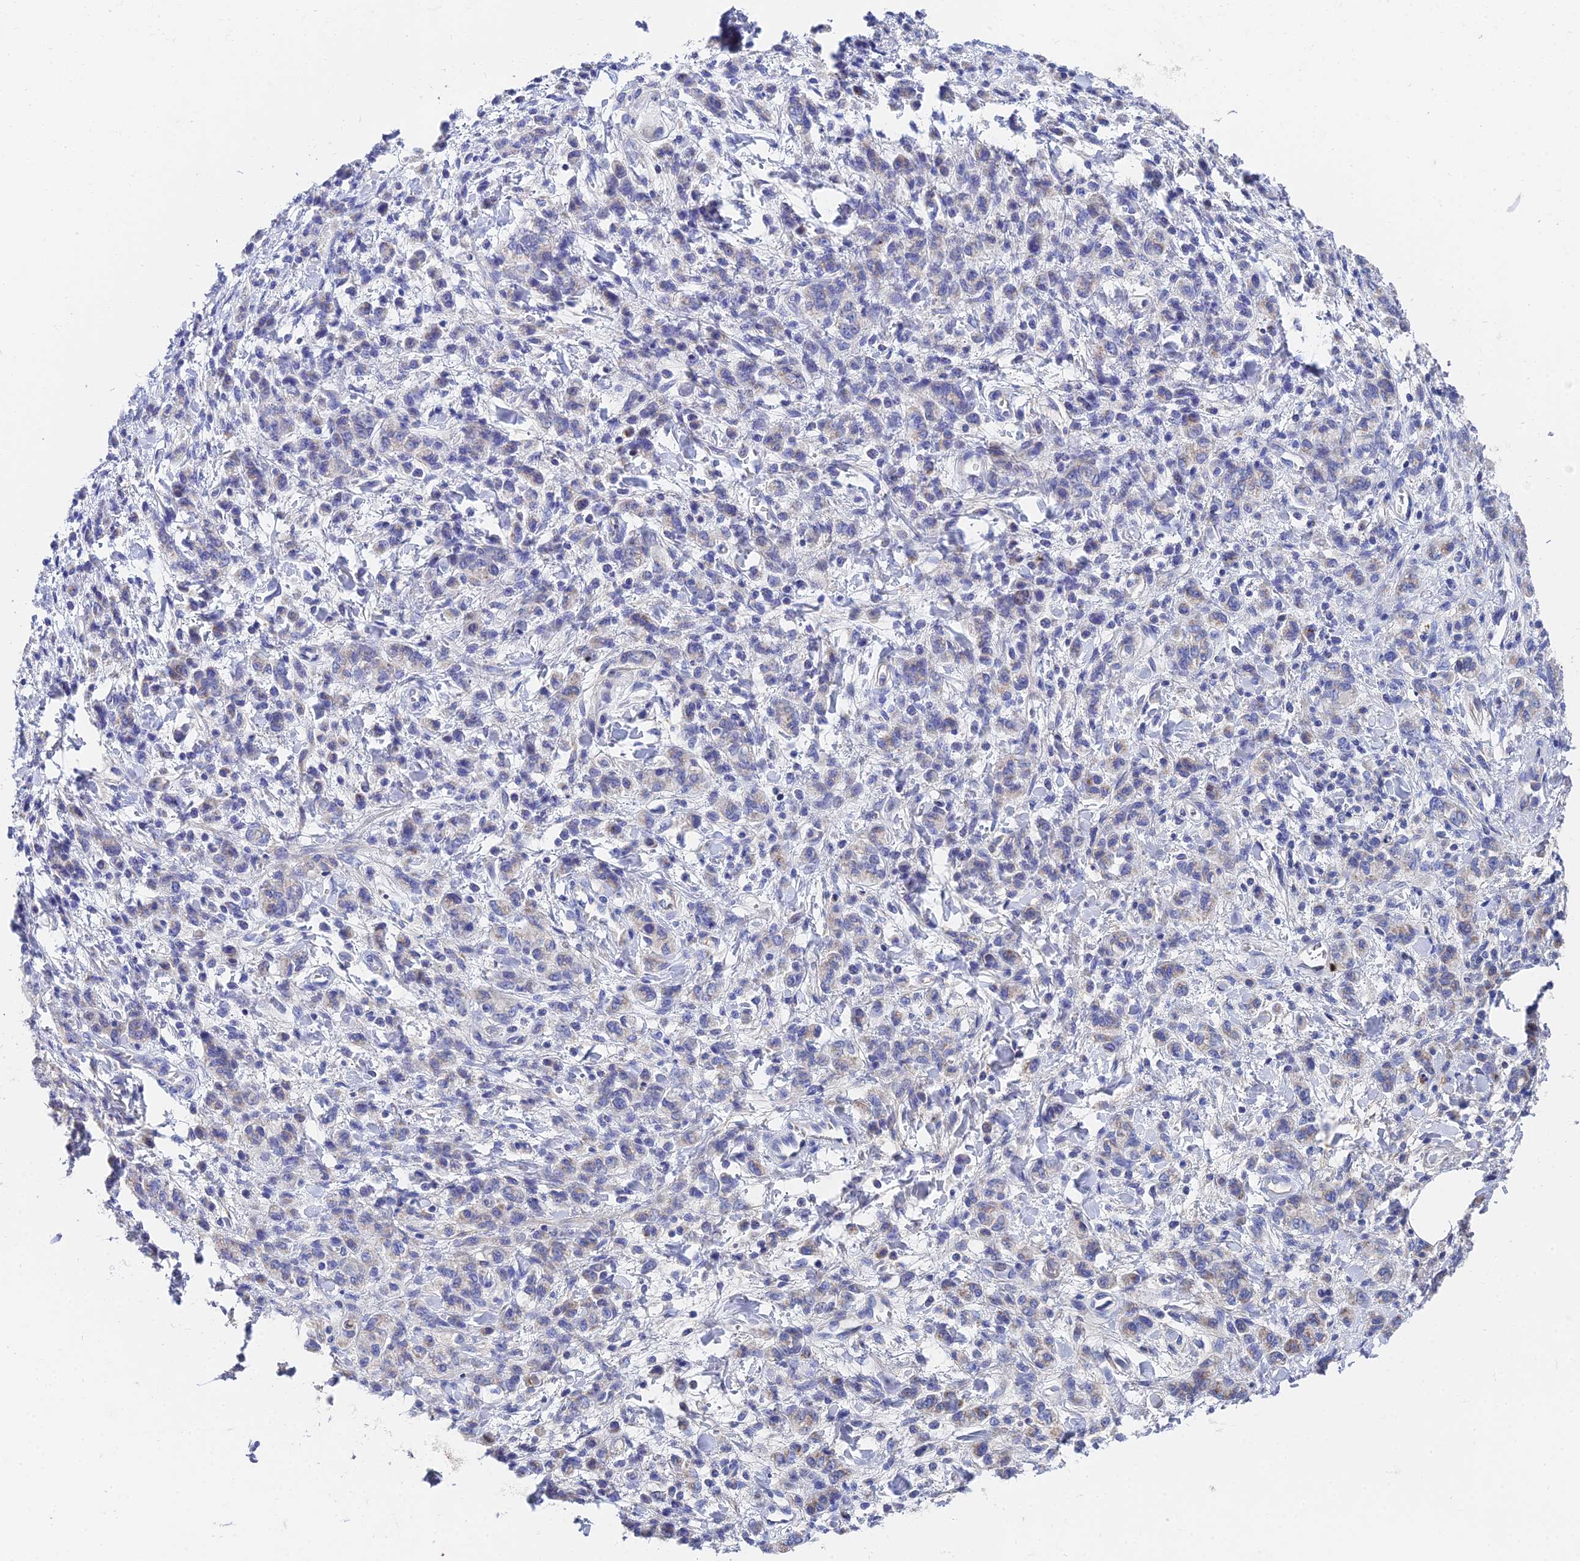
{"staining": {"intensity": "negative", "quantity": "none", "location": "none"}, "tissue": "stomach cancer", "cell_type": "Tumor cells", "image_type": "cancer", "snomed": [{"axis": "morphology", "description": "Adenocarcinoma, NOS"}, {"axis": "topography", "description": "Stomach"}], "caption": "Adenocarcinoma (stomach) stained for a protein using IHC reveals no positivity tumor cells.", "gene": "UBE2L3", "patient": {"sex": "male", "age": 77}}